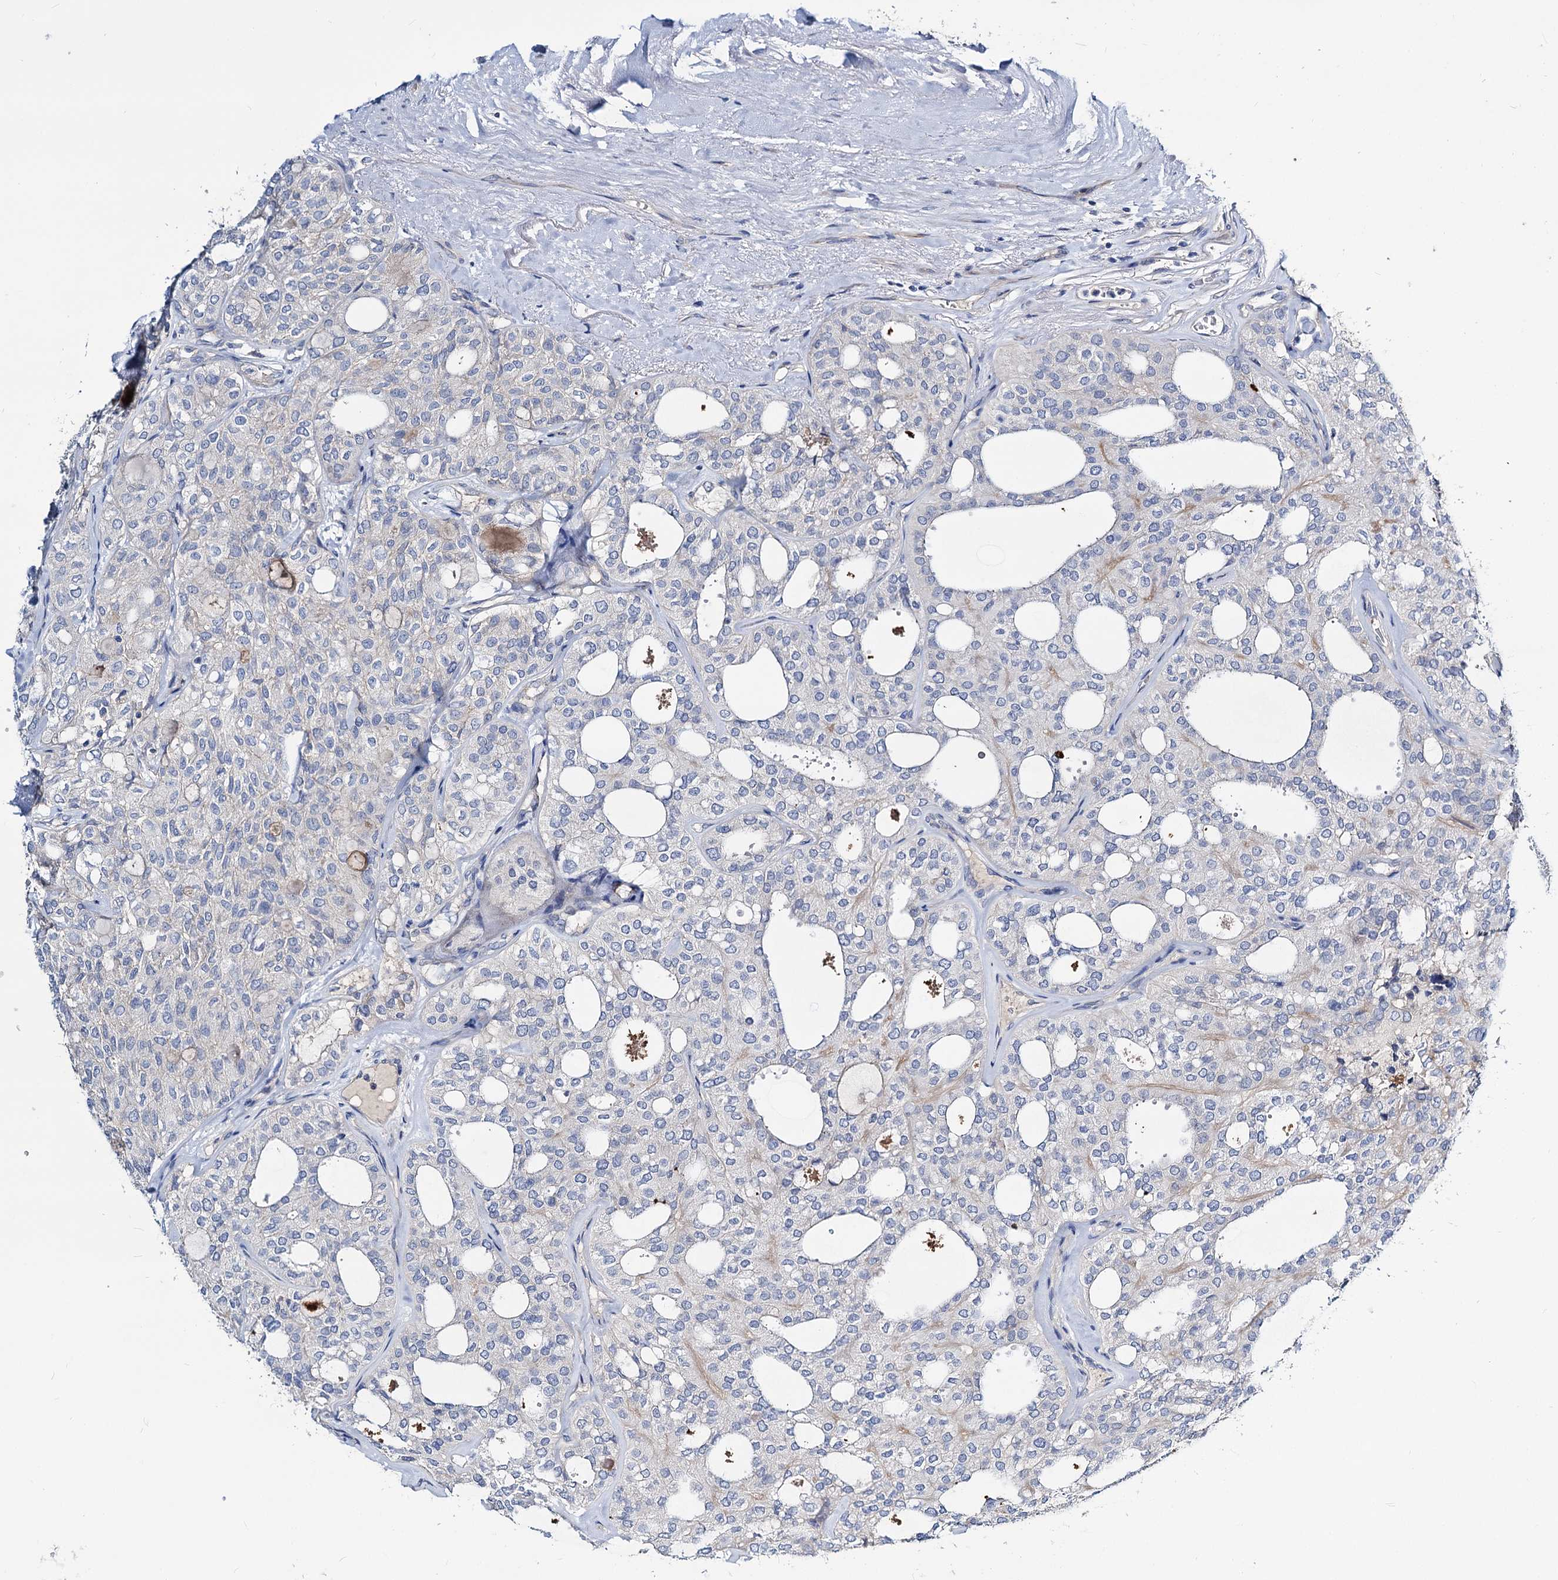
{"staining": {"intensity": "negative", "quantity": "none", "location": "none"}, "tissue": "thyroid cancer", "cell_type": "Tumor cells", "image_type": "cancer", "snomed": [{"axis": "morphology", "description": "Follicular adenoma carcinoma, NOS"}, {"axis": "topography", "description": "Thyroid gland"}], "caption": "Immunohistochemical staining of human thyroid follicular adenoma carcinoma displays no significant staining in tumor cells.", "gene": "DYDC2", "patient": {"sex": "male", "age": 75}}